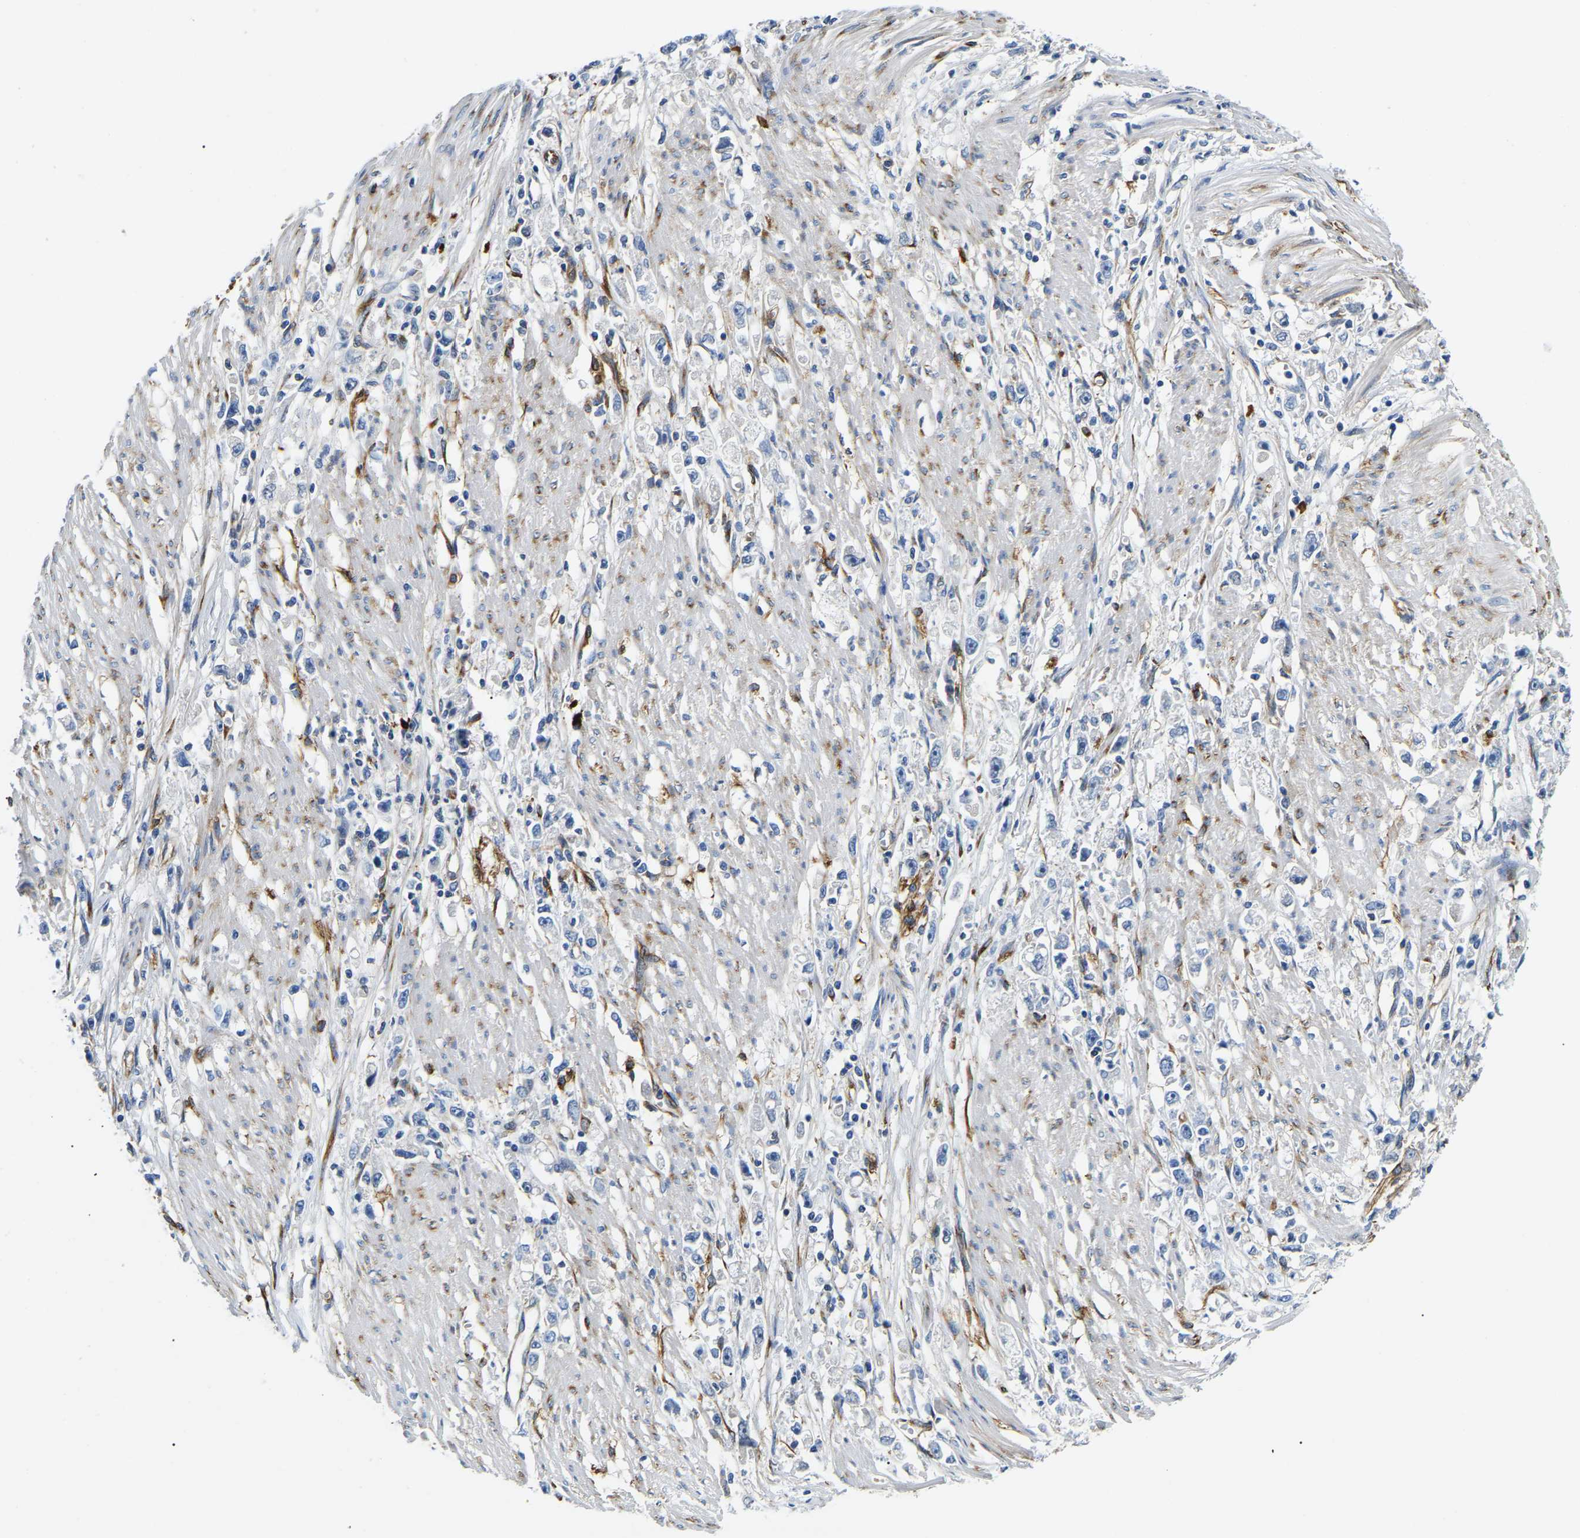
{"staining": {"intensity": "negative", "quantity": "none", "location": "none"}, "tissue": "stomach cancer", "cell_type": "Tumor cells", "image_type": "cancer", "snomed": [{"axis": "morphology", "description": "Adenocarcinoma, NOS"}, {"axis": "topography", "description": "Stomach"}], "caption": "A photomicrograph of stomach adenocarcinoma stained for a protein reveals no brown staining in tumor cells.", "gene": "DUSP8", "patient": {"sex": "female", "age": 59}}